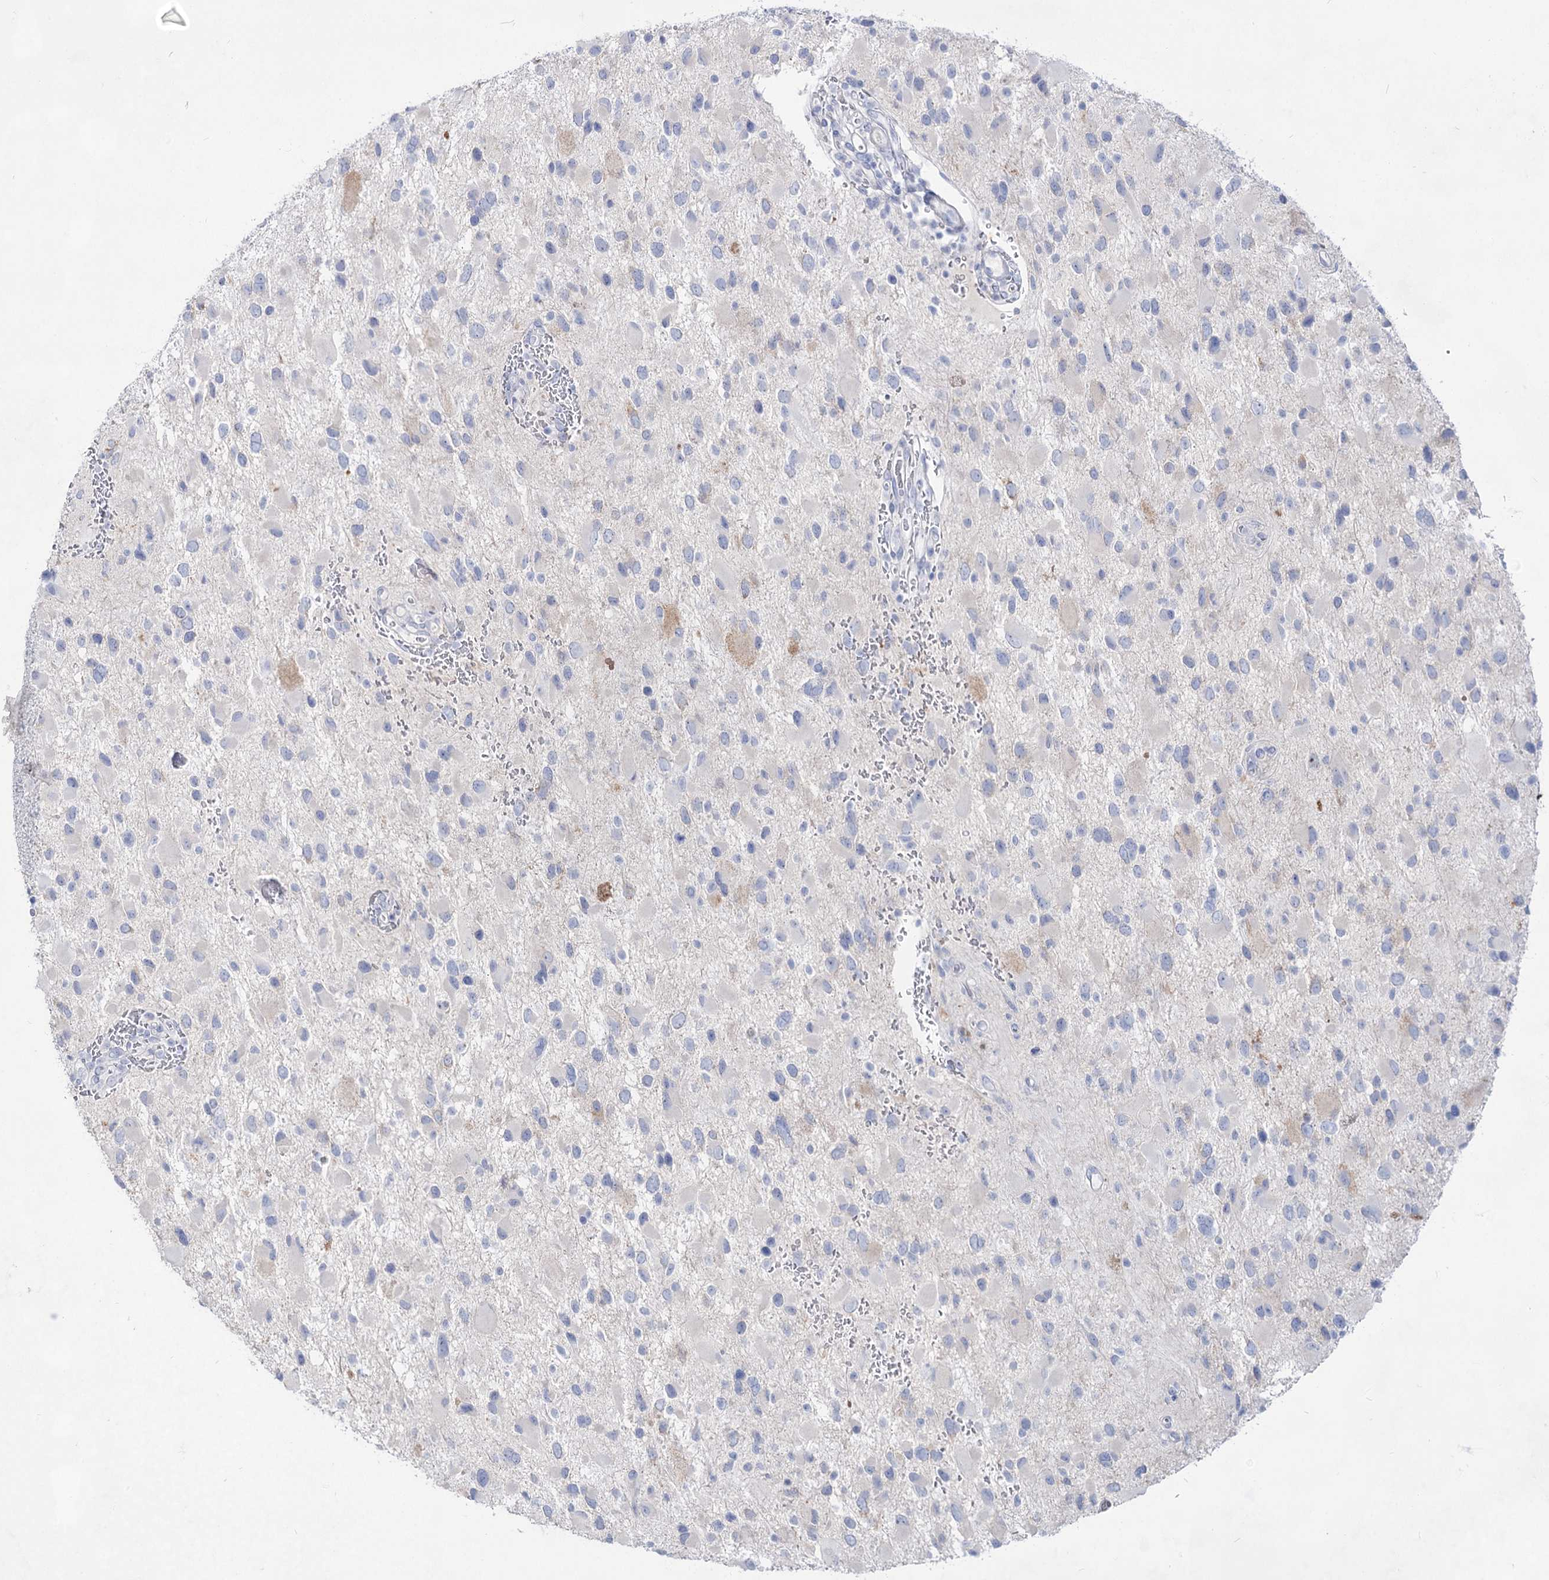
{"staining": {"intensity": "negative", "quantity": "none", "location": "none"}, "tissue": "glioma", "cell_type": "Tumor cells", "image_type": "cancer", "snomed": [{"axis": "morphology", "description": "Glioma, malignant, High grade"}, {"axis": "topography", "description": "Brain"}], "caption": "Photomicrograph shows no protein expression in tumor cells of glioma tissue.", "gene": "ACRV1", "patient": {"sex": "male", "age": 53}}